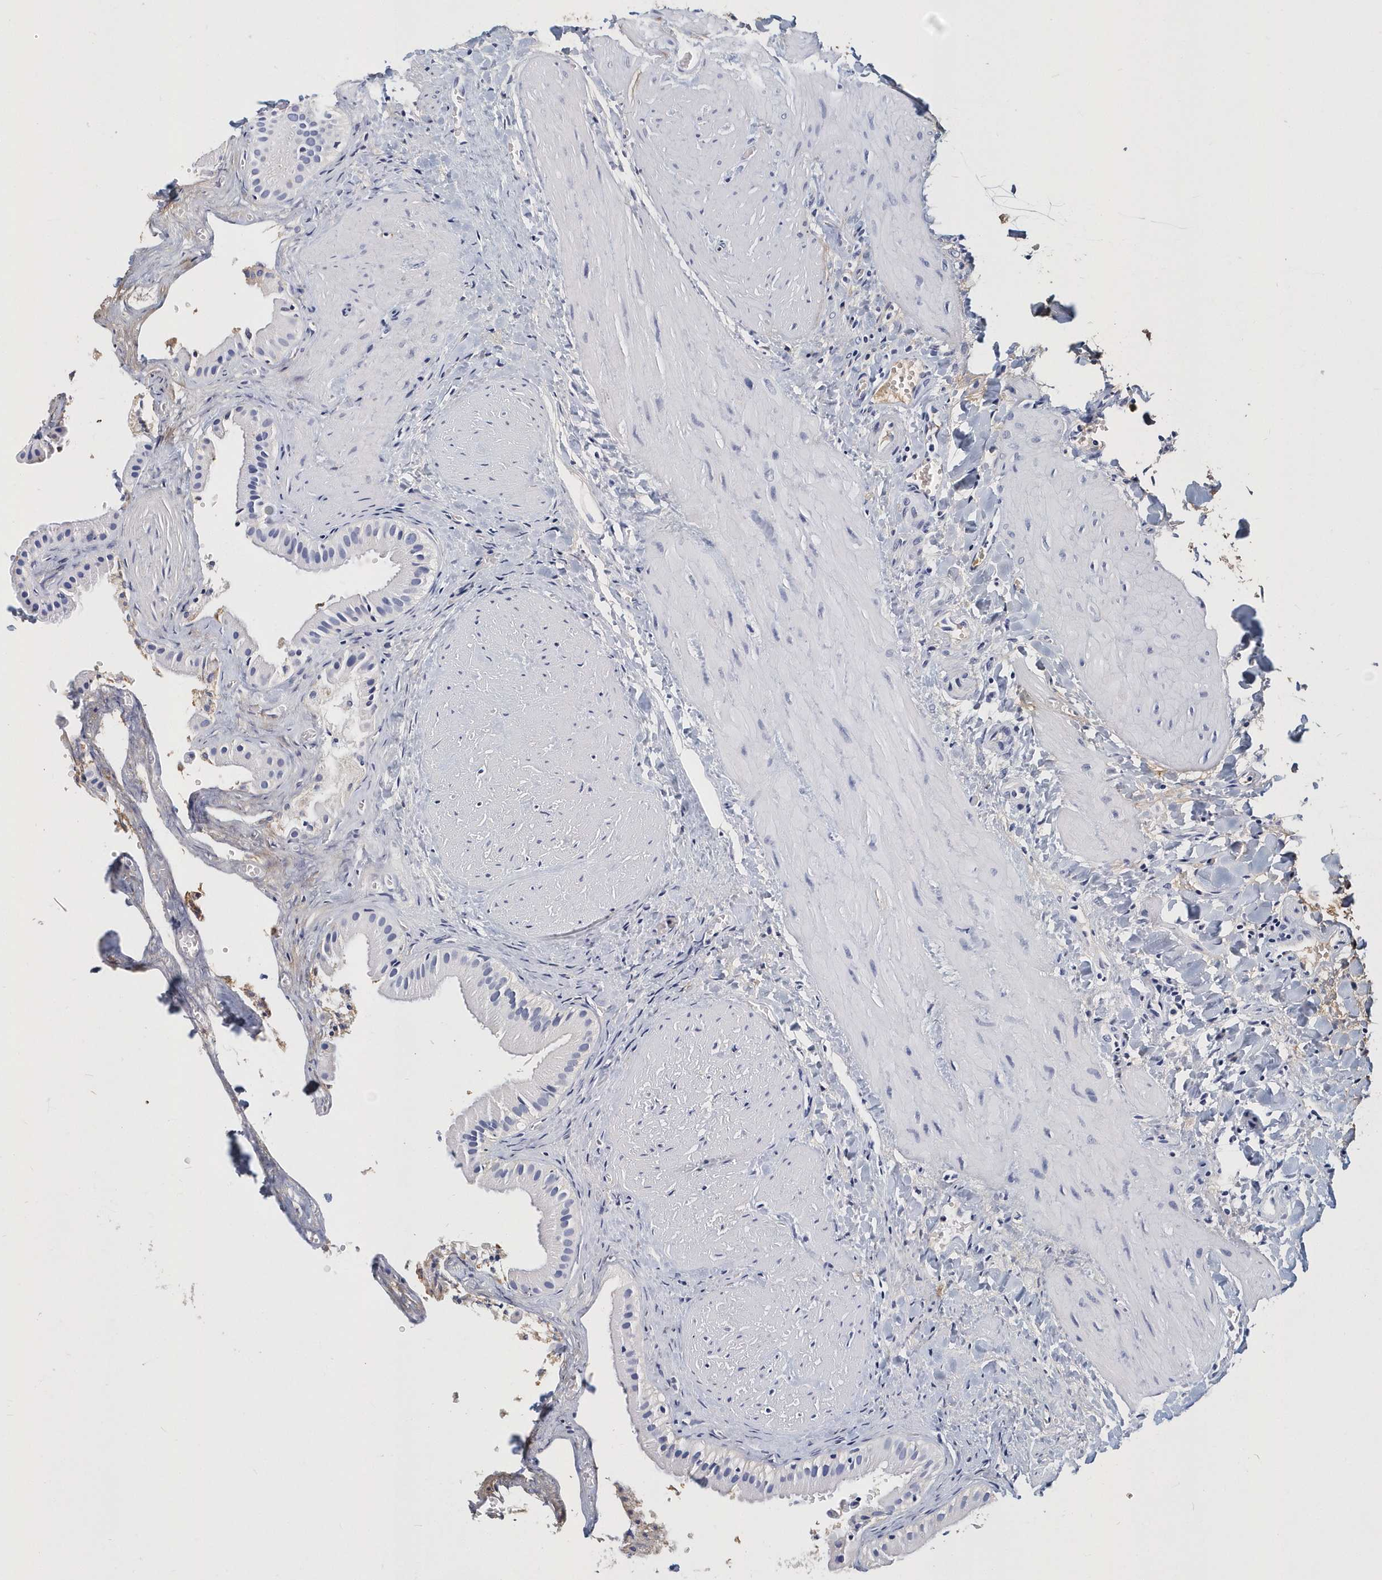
{"staining": {"intensity": "negative", "quantity": "none", "location": "none"}, "tissue": "gallbladder", "cell_type": "Glandular cells", "image_type": "normal", "snomed": [{"axis": "morphology", "description": "Normal tissue, NOS"}, {"axis": "topography", "description": "Gallbladder"}], "caption": "Gallbladder was stained to show a protein in brown. There is no significant expression in glandular cells.", "gene": "ITGA2B", "patient": {"sex": "male", "age": 55}}